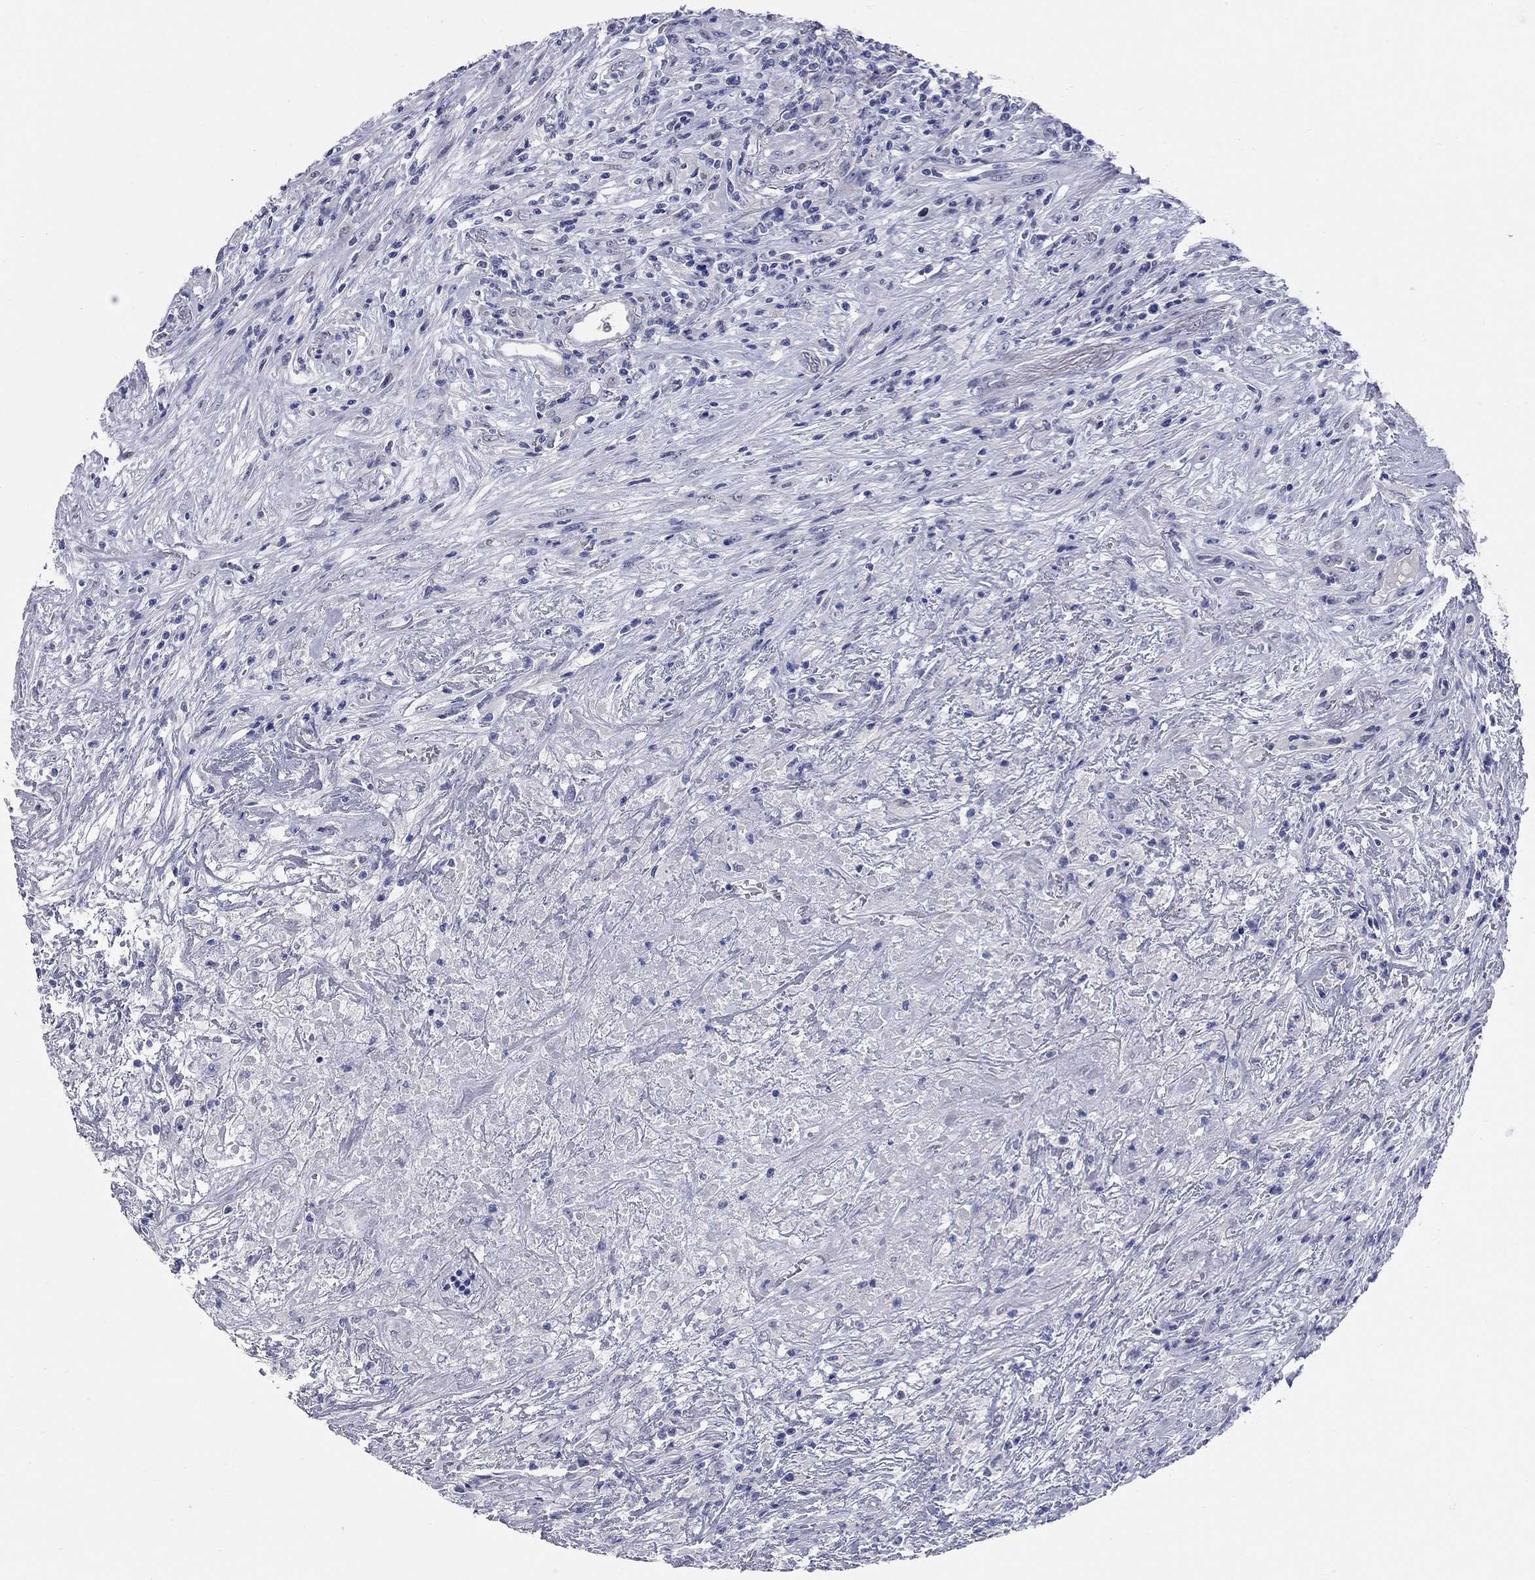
{"staining": {"intensity": "negative", "quantity": "none", "location": "none"}, "tissue": "lymphoma", "cell_type": "Tumor cells", "image_type": "cancer", "snomed": [{"axis": "morphology", "description": "Malignant lymphoma, non-Hodgkin's type, High grade"}, {"axis": "topography", "description": "Lung"}], "caption": "This is an immunohistochemistry (IHC) image of high-grade malignant lymphoma, non-Hodgkin's type. There is no staining in tumor cells.", "gene": "WASF3", "patient": {"sex": "male", "age": 79}}